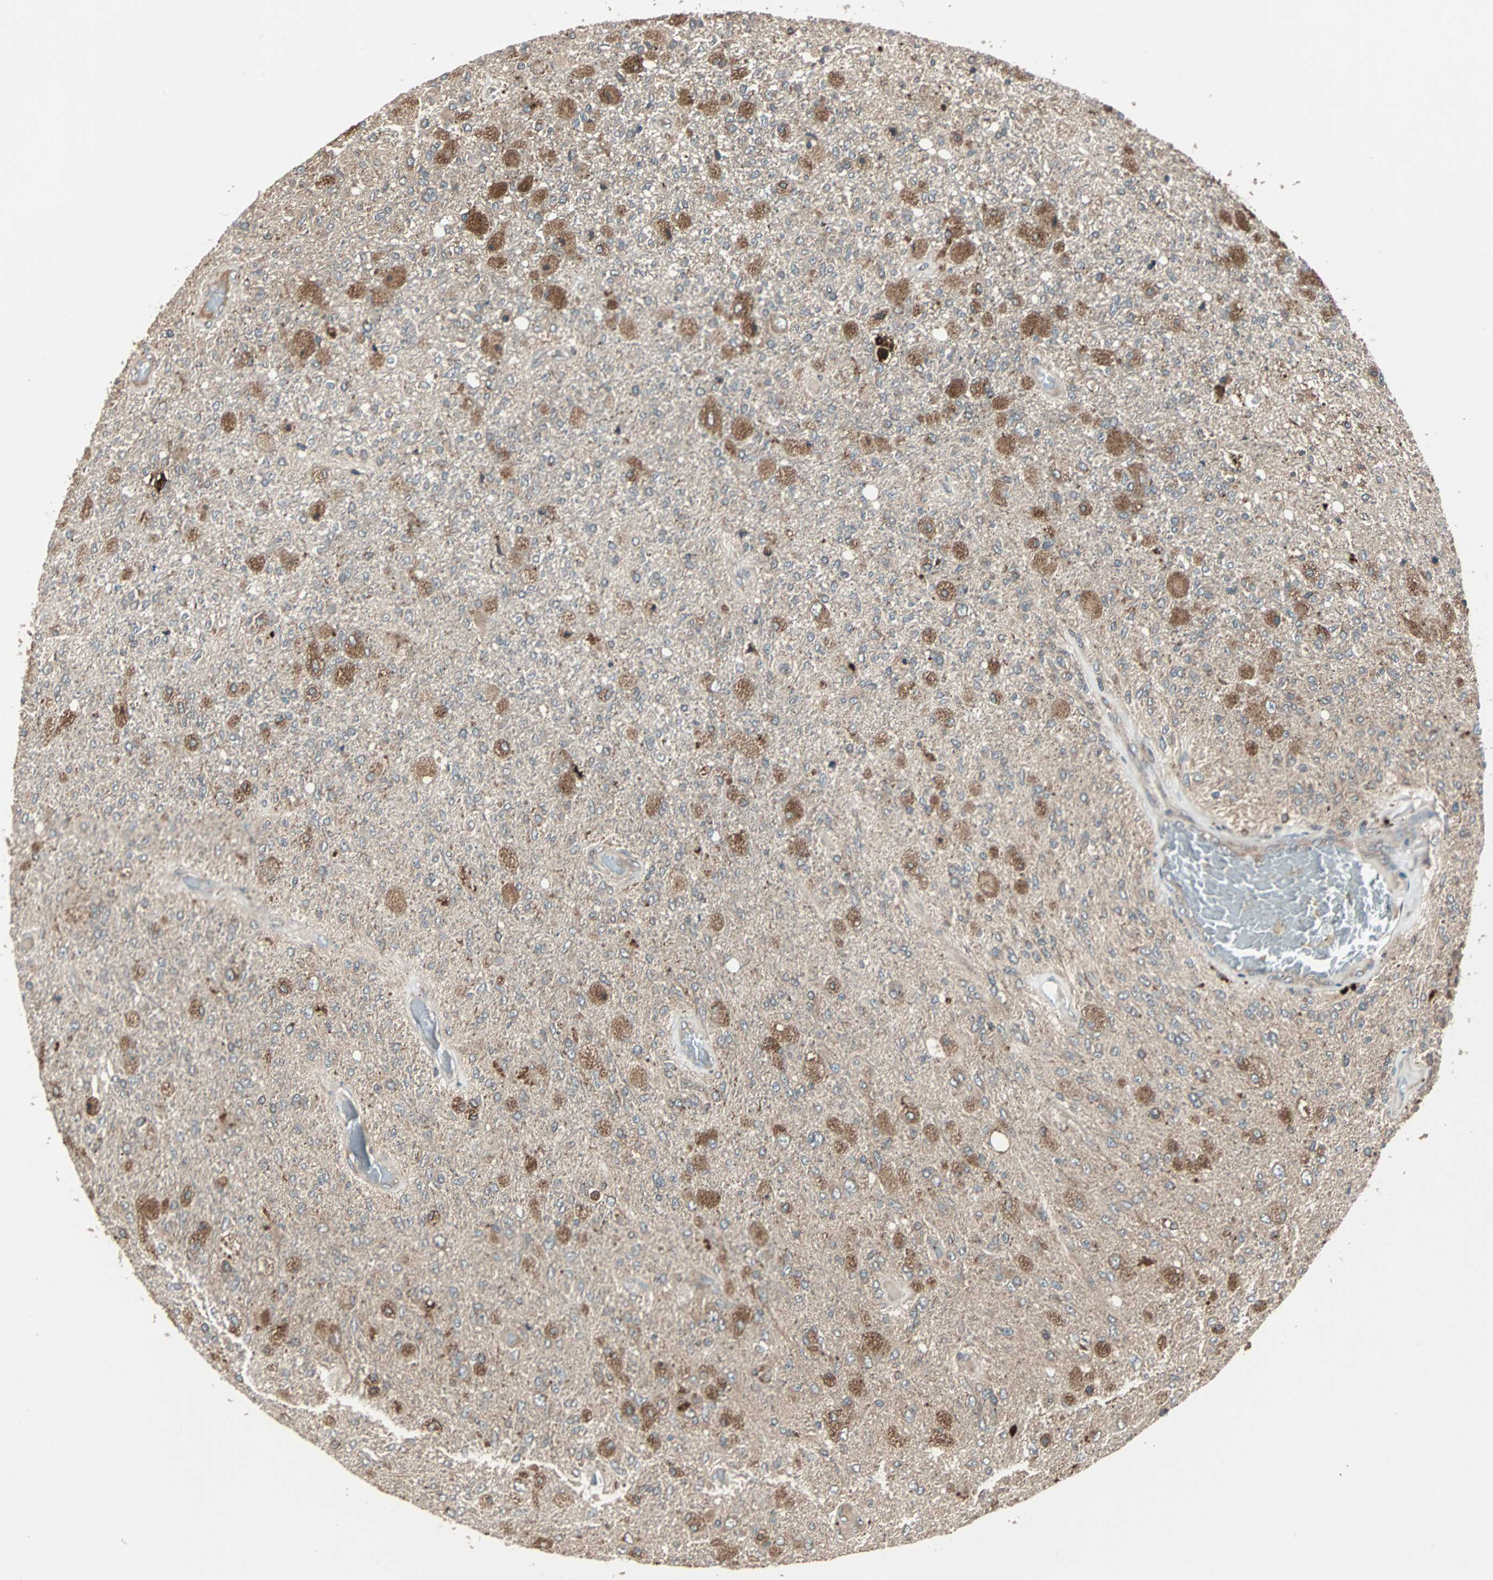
{"staining": {"intensity": "moderate", "quantity": ">75%", "location": "cytoplasmic/membranous"}, "tissue": "glioma", "cell_type": "Tumor cells", "image_type": "cancer", "snomed": [{"axis": "morphology", "description": "Normal tissue, NOS"}, {"axis": "morphology", "description": "Glioma, malignant, High grade"}, {"axis": "topography", "description": "Cerebral cortex"}], "caption": "Moderate cytoplasmic/membranous expression for a protein is present in approximately >75% of tumor cells of malignant high-grade glioma using immunohistochemistry.", "gene": "RAB7A", "patient": {"sex": "male", "age": 77}}